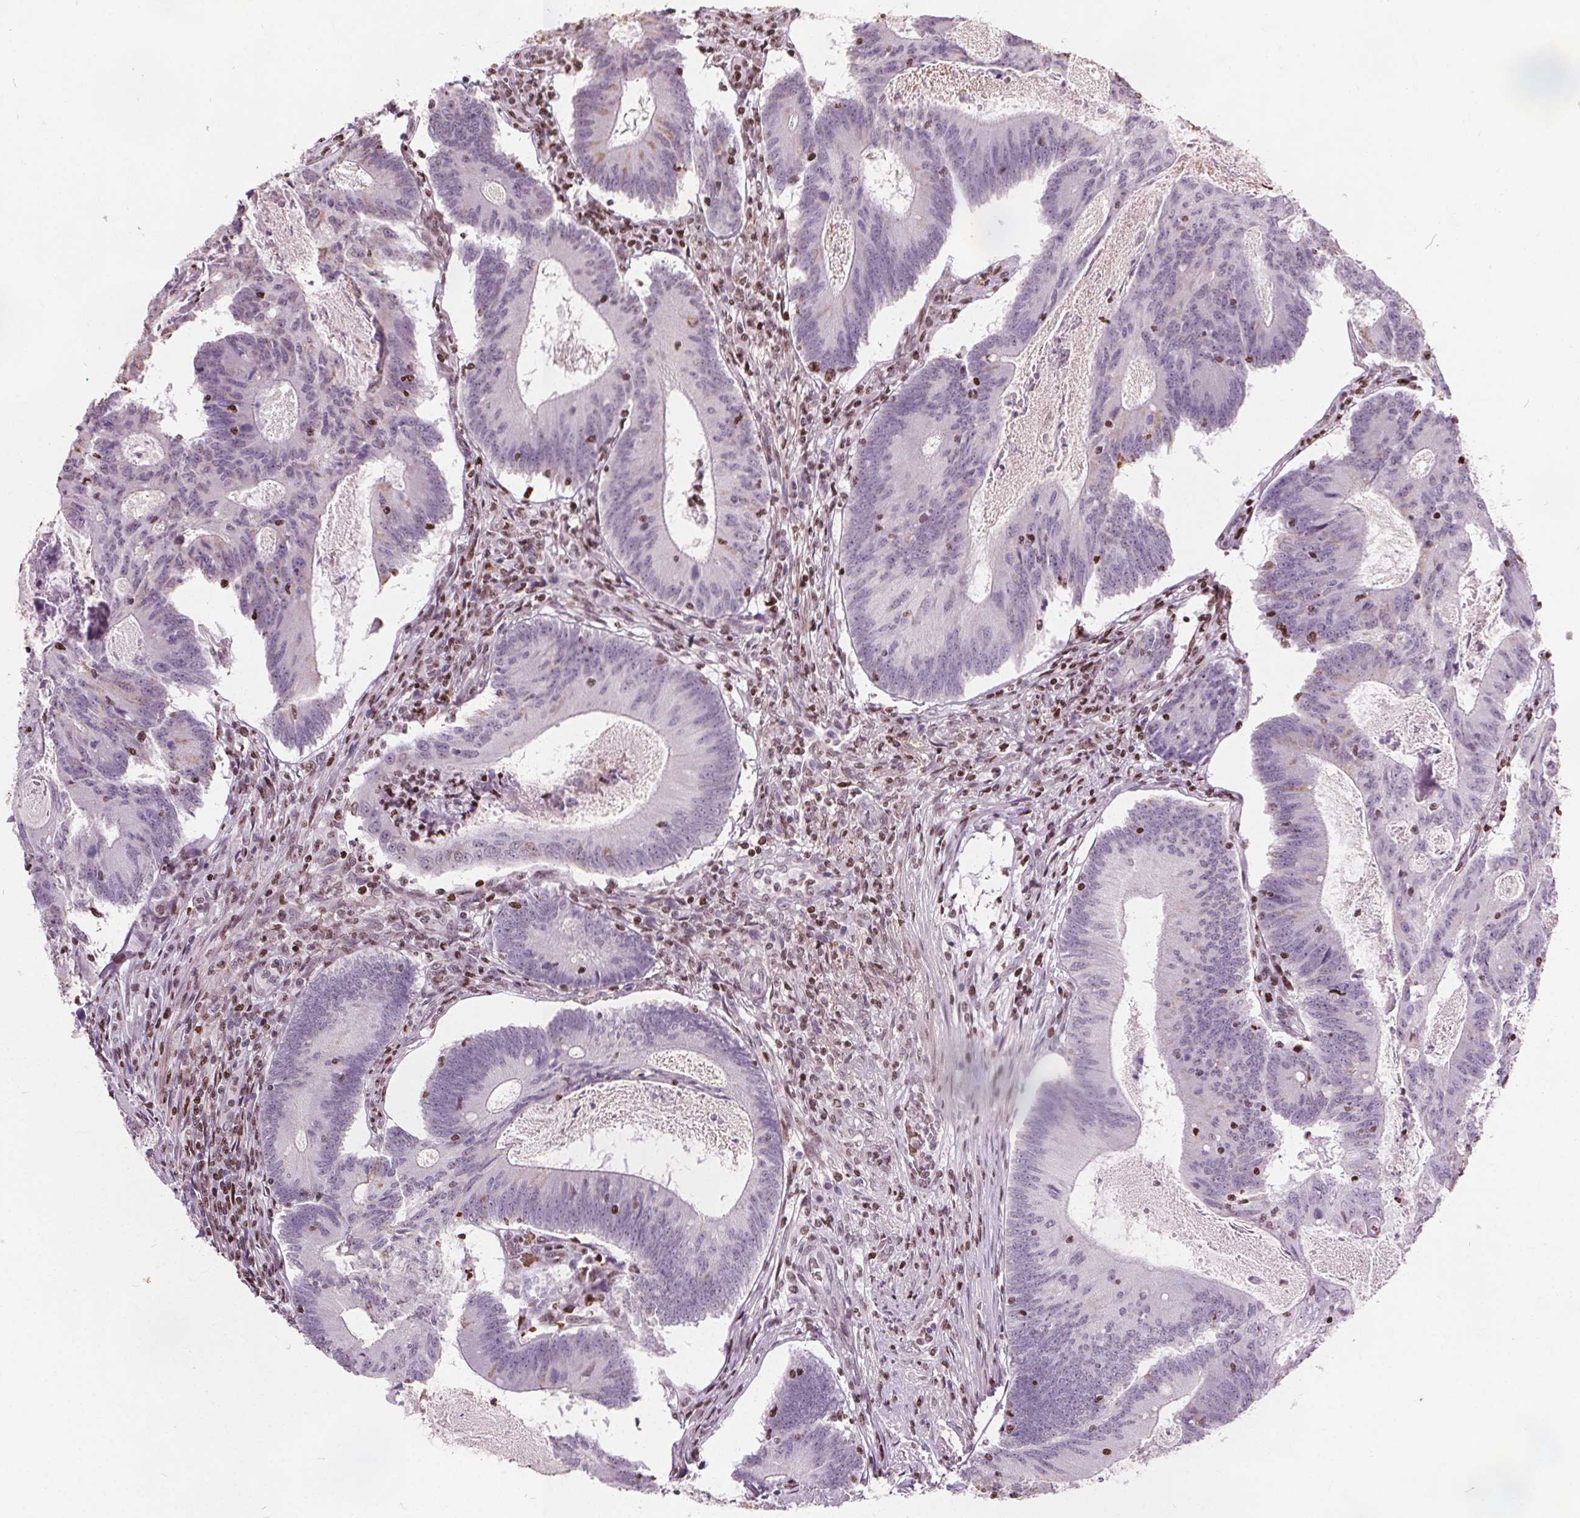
{"staining": {"intensity": "negative", "quantity": "none", "location": "none"}, "tissue": "colorectal cancer", "cell_type": "Tumor cells", "image_type": "cancer", "snomed": [{"axis": "morphology", "description": "Adenocarcinoma, NOS"}, {"axis": "topography", "description": "Colon"}], "caption": "There is no significant staining in tumor cells of colorectal cancer.", "gene": "ISLR2", "patient": {"sex": "female", "age": 70}}